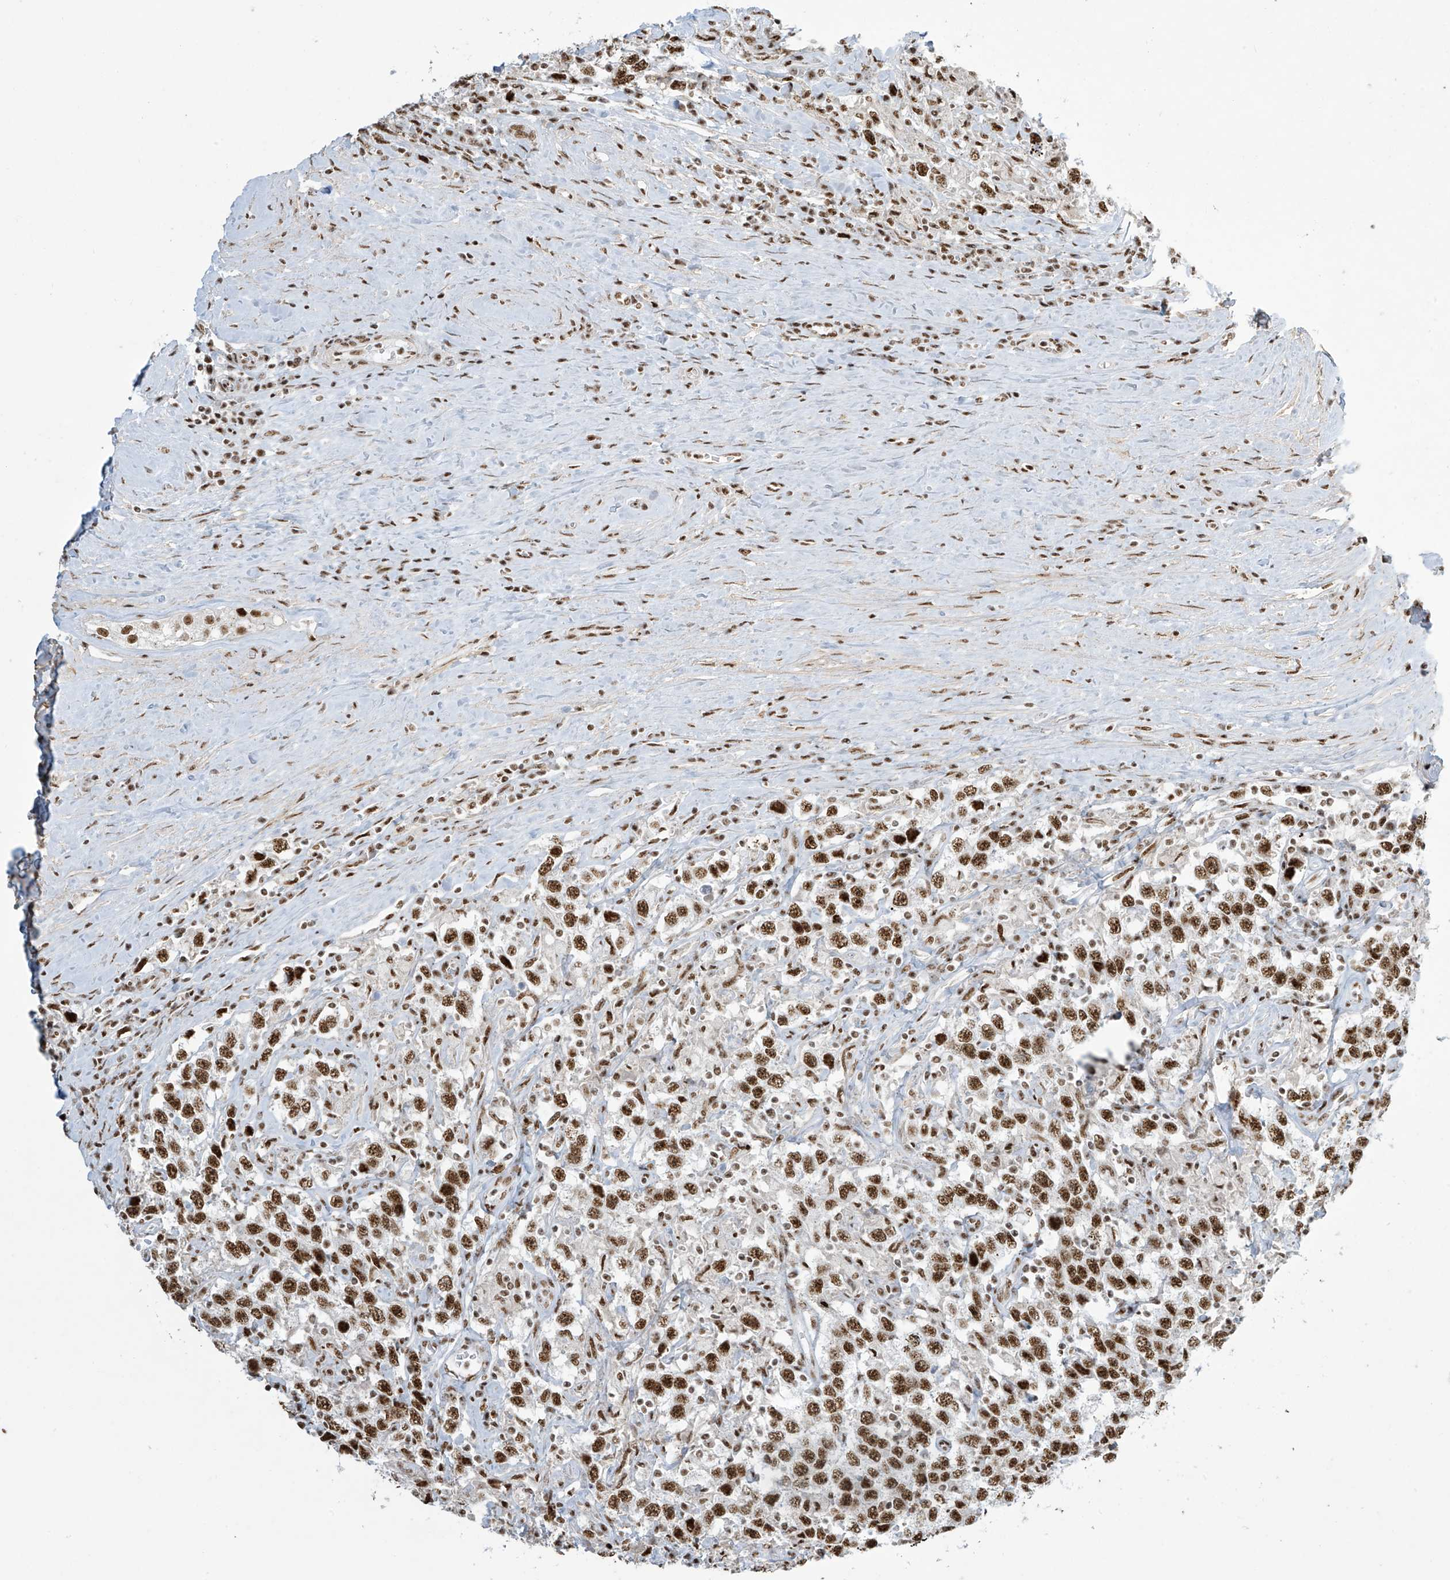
{"staining": {"intensity": "strong", "quantity": ">75%", "location": "nuclear"}, "tissue": "testis cancer", "cell_type": "Tumor cells", "image_type": "cancer", "snomed": [{"axis": "morphology", "description": "Seminoma, NOS"}, {"axis": "topography", "description": "Testis"}], "caption": "Immunohistochemistry (IHC) of human seminoma (testis) reveals high levels of strong nuclear staining in approximately >75% of tumor cells. (Stains: DAB (3,3'-diaminobenzidine) in brown, nuclei in blue, Microscopy: brightfield microscopy at high magnification).", "gene": "MS4A6A", "patient": {"sex": "male", "age": 41}}